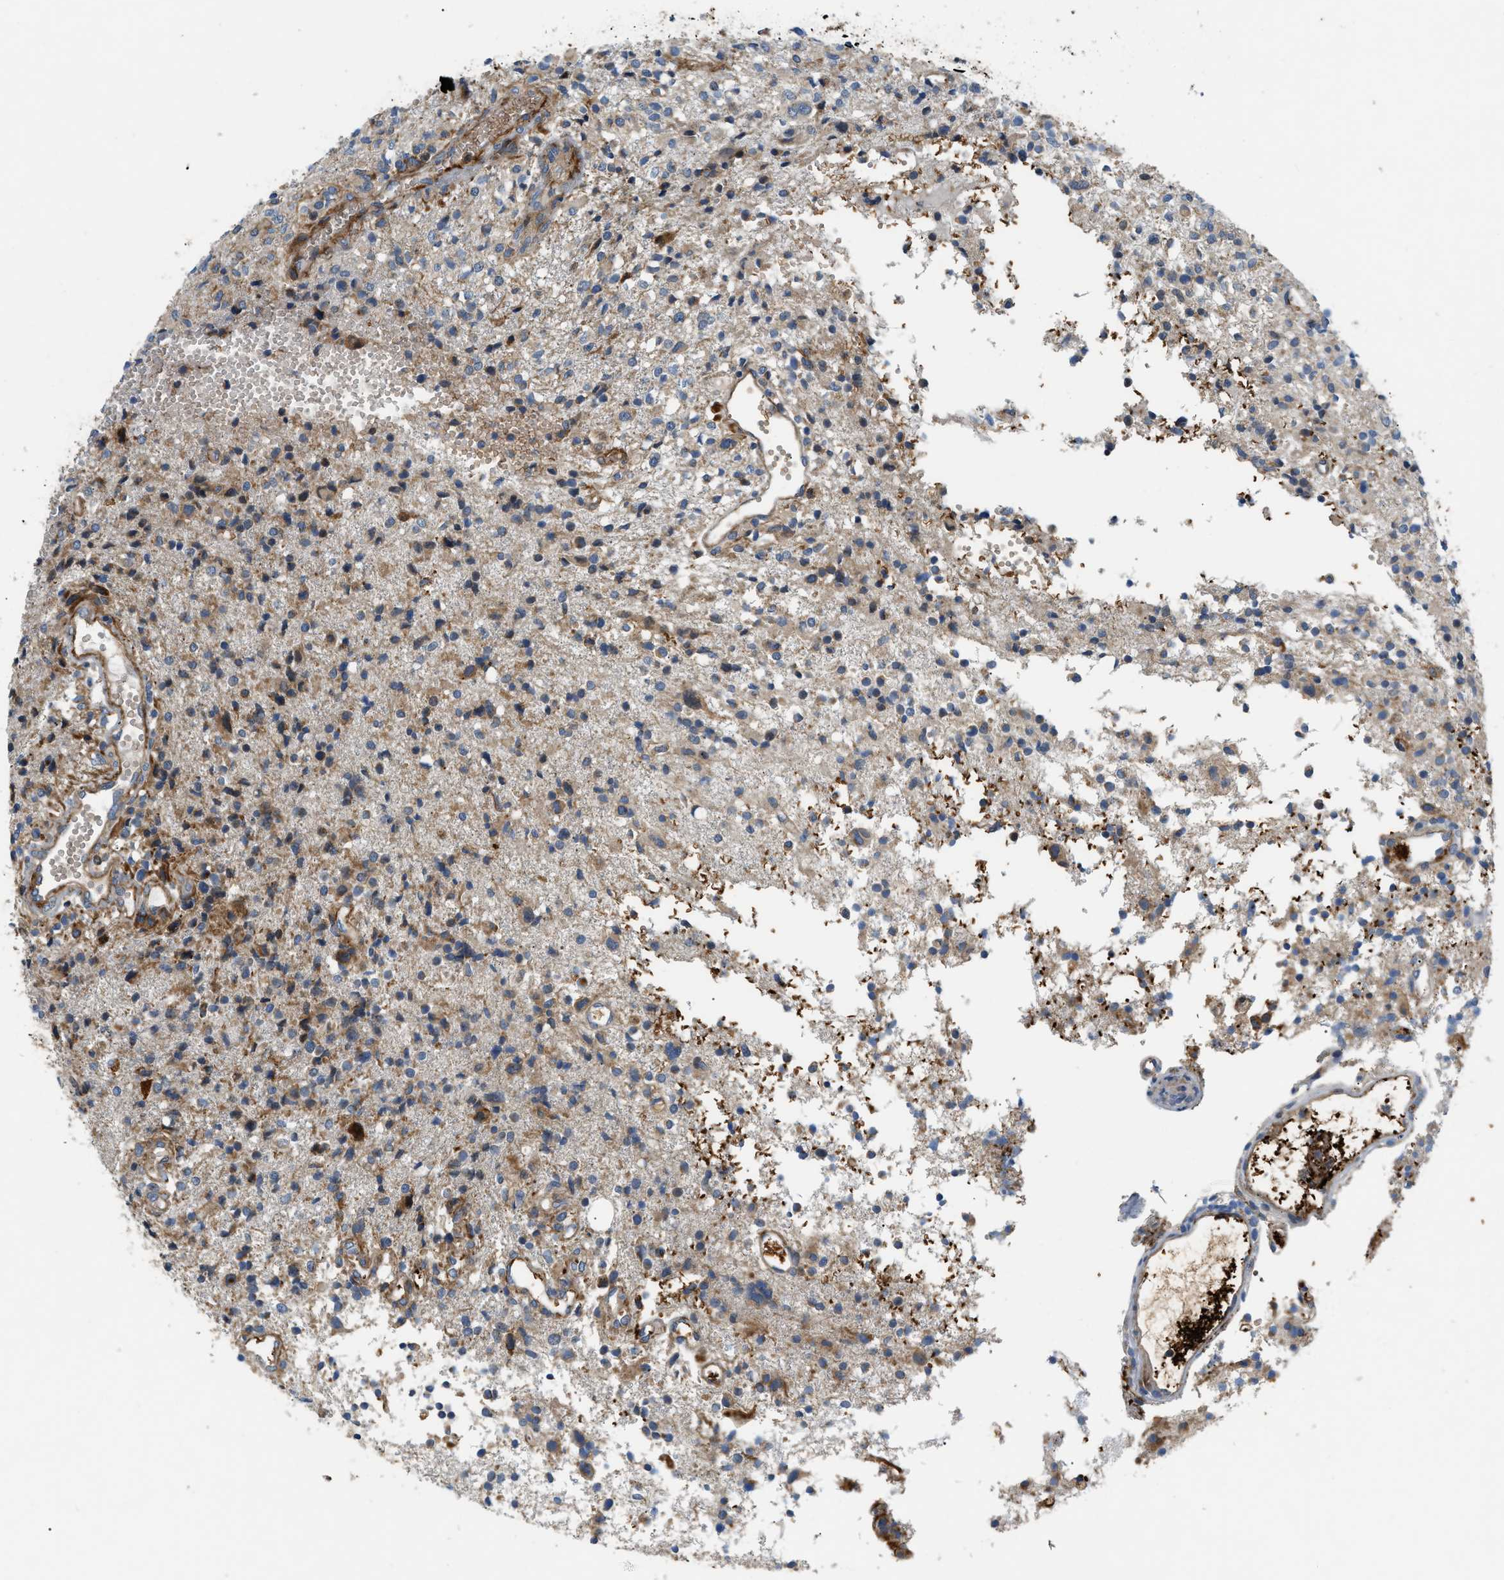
{"staining": {"intensity": "weak", "quantity": "25%-75%", "location": "cytoplasmic/membranous"}, "tissue": "glioma", "cell_type": "Tumor cells", "image_type": "cancer", "snomed": [{"axis": "morphology", "description": "Glioma, malignant, High grade"}, {"axis": "topography", "description": "Brain"}], "caption": "Malignant glioma (high-grade) was stained to show a protein in brown. There is low levels of weak cytoplasmic/membranous positivity in approximately 25%-75% of tumor cells.", "gene": "DHODH", "patient": {"sex": "female", "age": 59}}